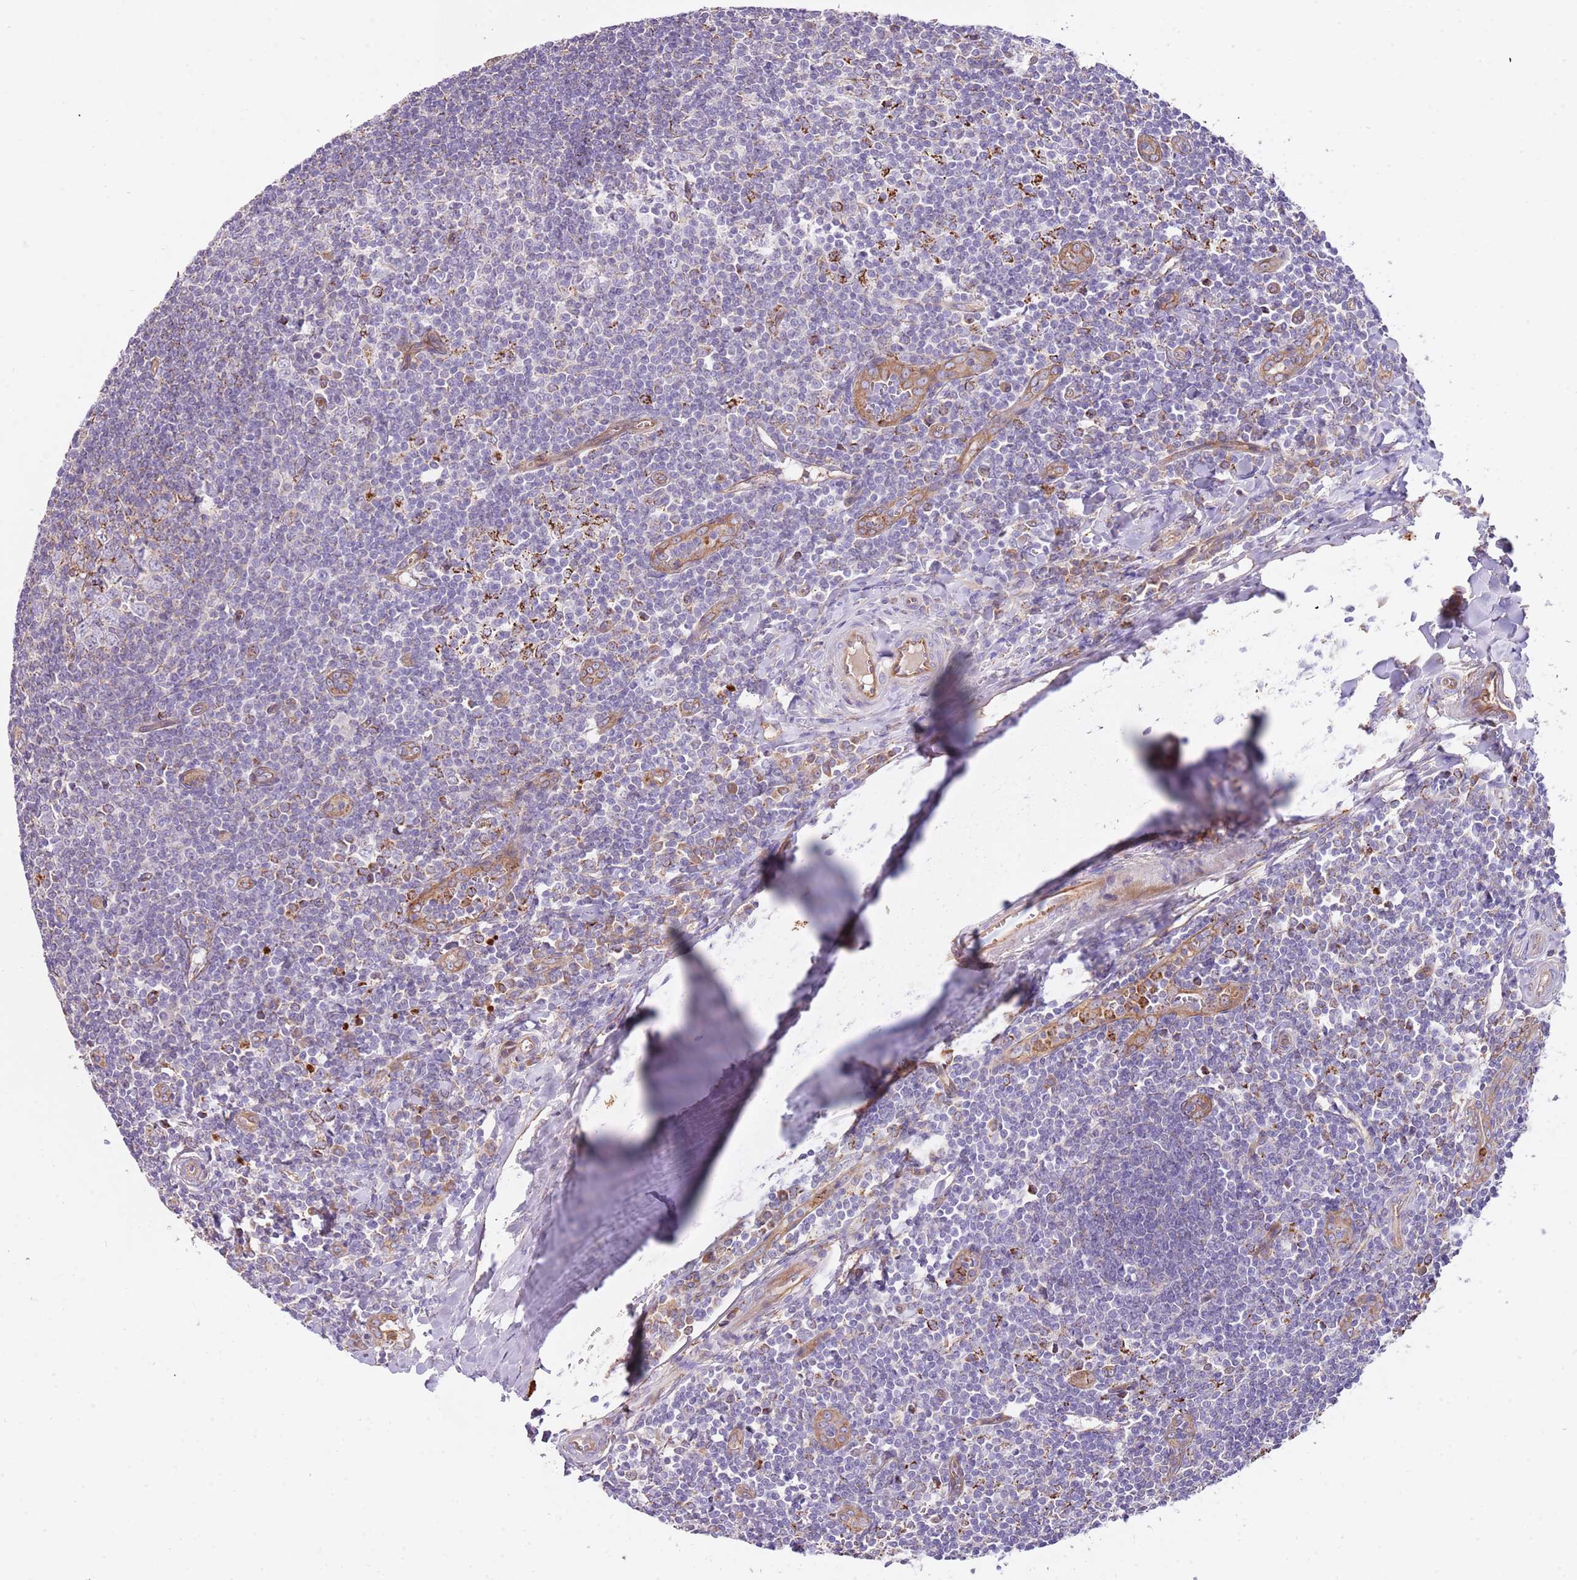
{"staining": {"intensity": "strong", "quantity": "25%-75%", "location": "cytoplasmic/membranous"}, "tissue": "tonsil", "cell_type": "Germinal center cells", "image_type": "normal", "snomed": [{"axis": "morphology", "description": "Normal tissue, NOS"}, {"axis": "topography", "description": "Tonsil"}], "caption": "A high-resolution image shows immunohistochemistry (IHC) staining of unremarkable tonsil, which displays strong cytoplasmic/membranous expression in approximately 25%-75% of germinal center cells.", "gene": "DOCK6", "patient": {"sex": "male", "age": 27}}